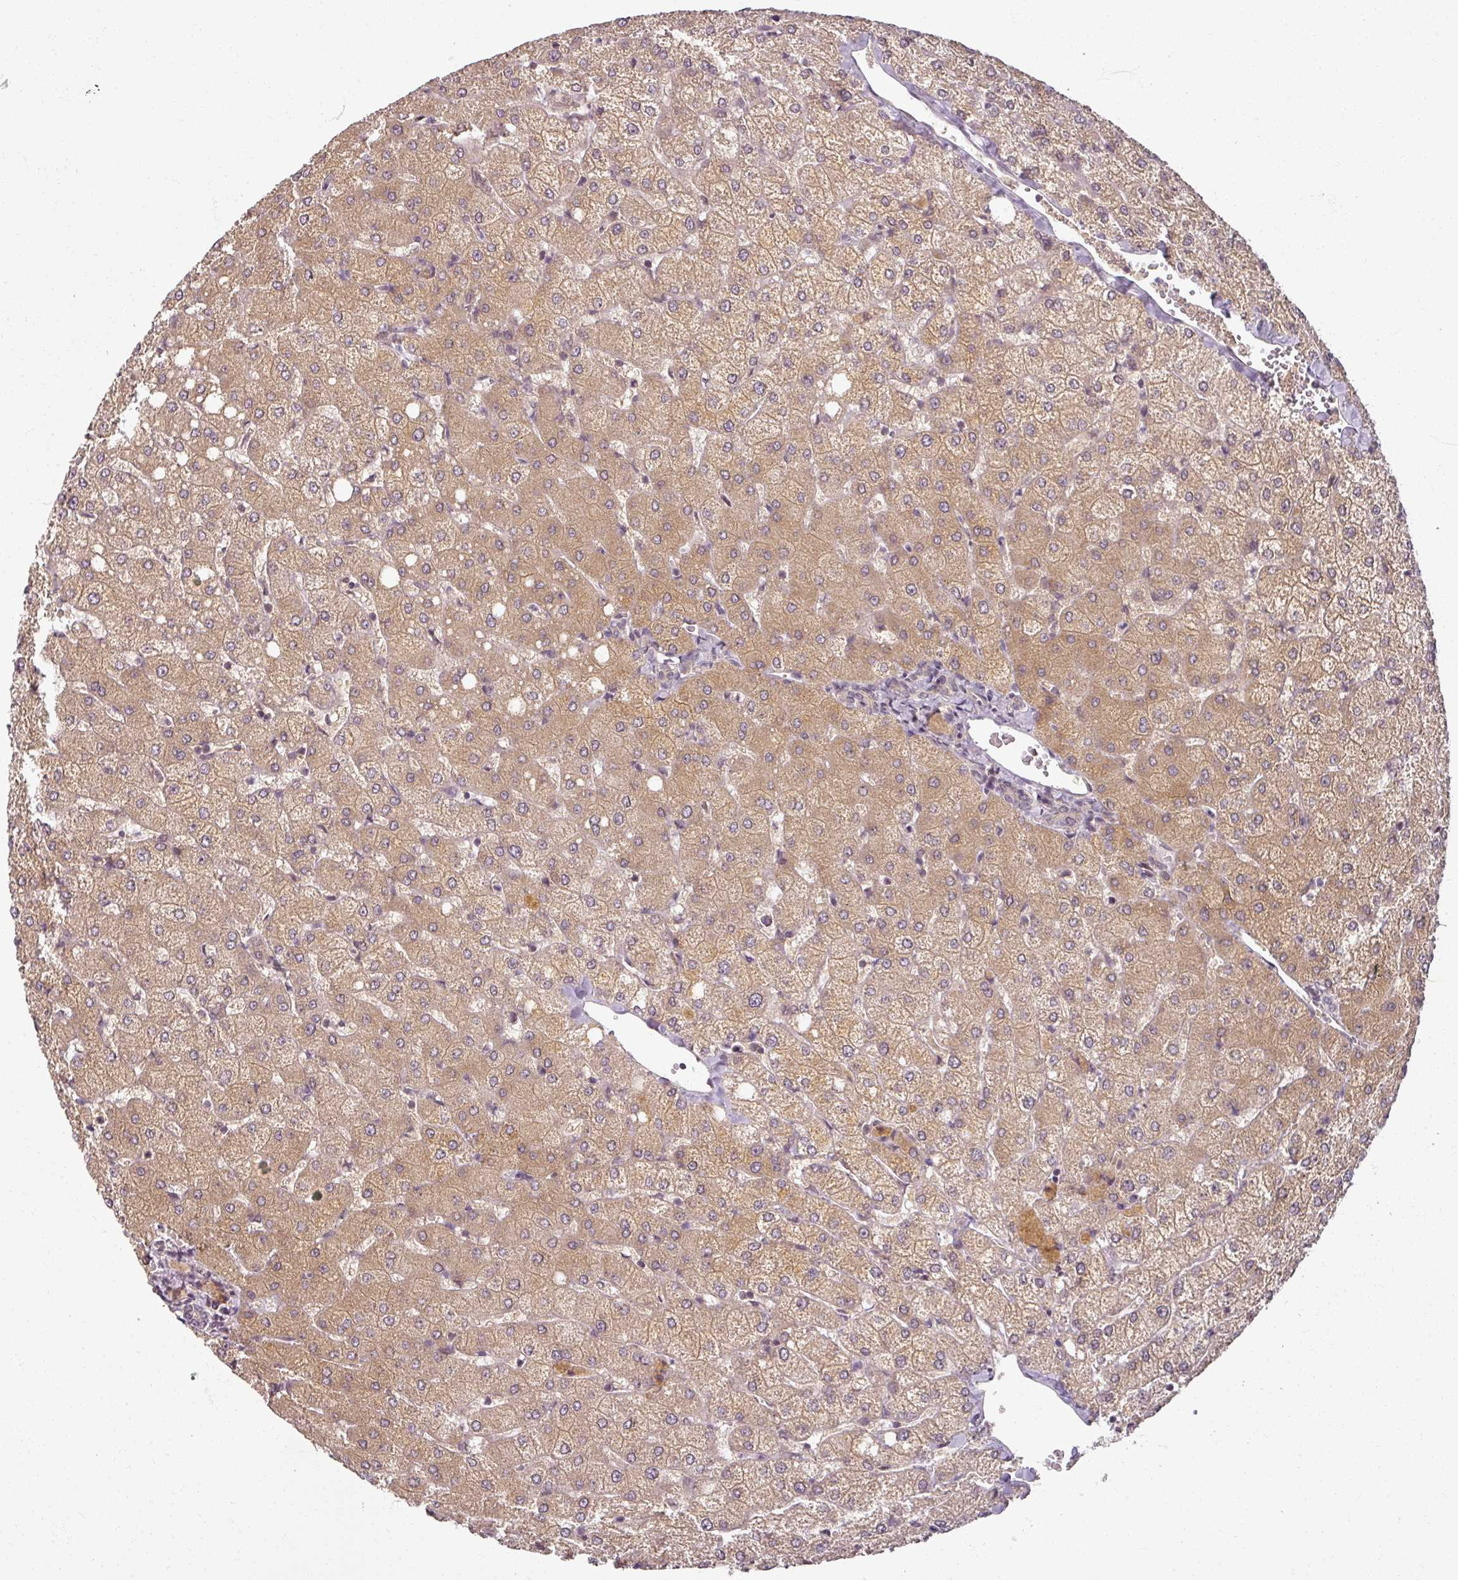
{"staining": {"intensity": "negative", "quantity": "none", "location": "none"}, "tissue": "liver", "cell_type": "Cholangiocytes", "image_type": "normal", "snomed": [{"axis": "morphology", "description": "Normal tissue, NOS"}, {"axis": "topography", "description": "Liver"}], "caption": "High magnification brightfield microscopy of unremarkable liver stained with DAB (brown) and counterstained with hematoxylin (blue): cholangiocytes show no significant positivity.", "gene": "POLR2G", "patient": {"sex": "female", "age": 54}}